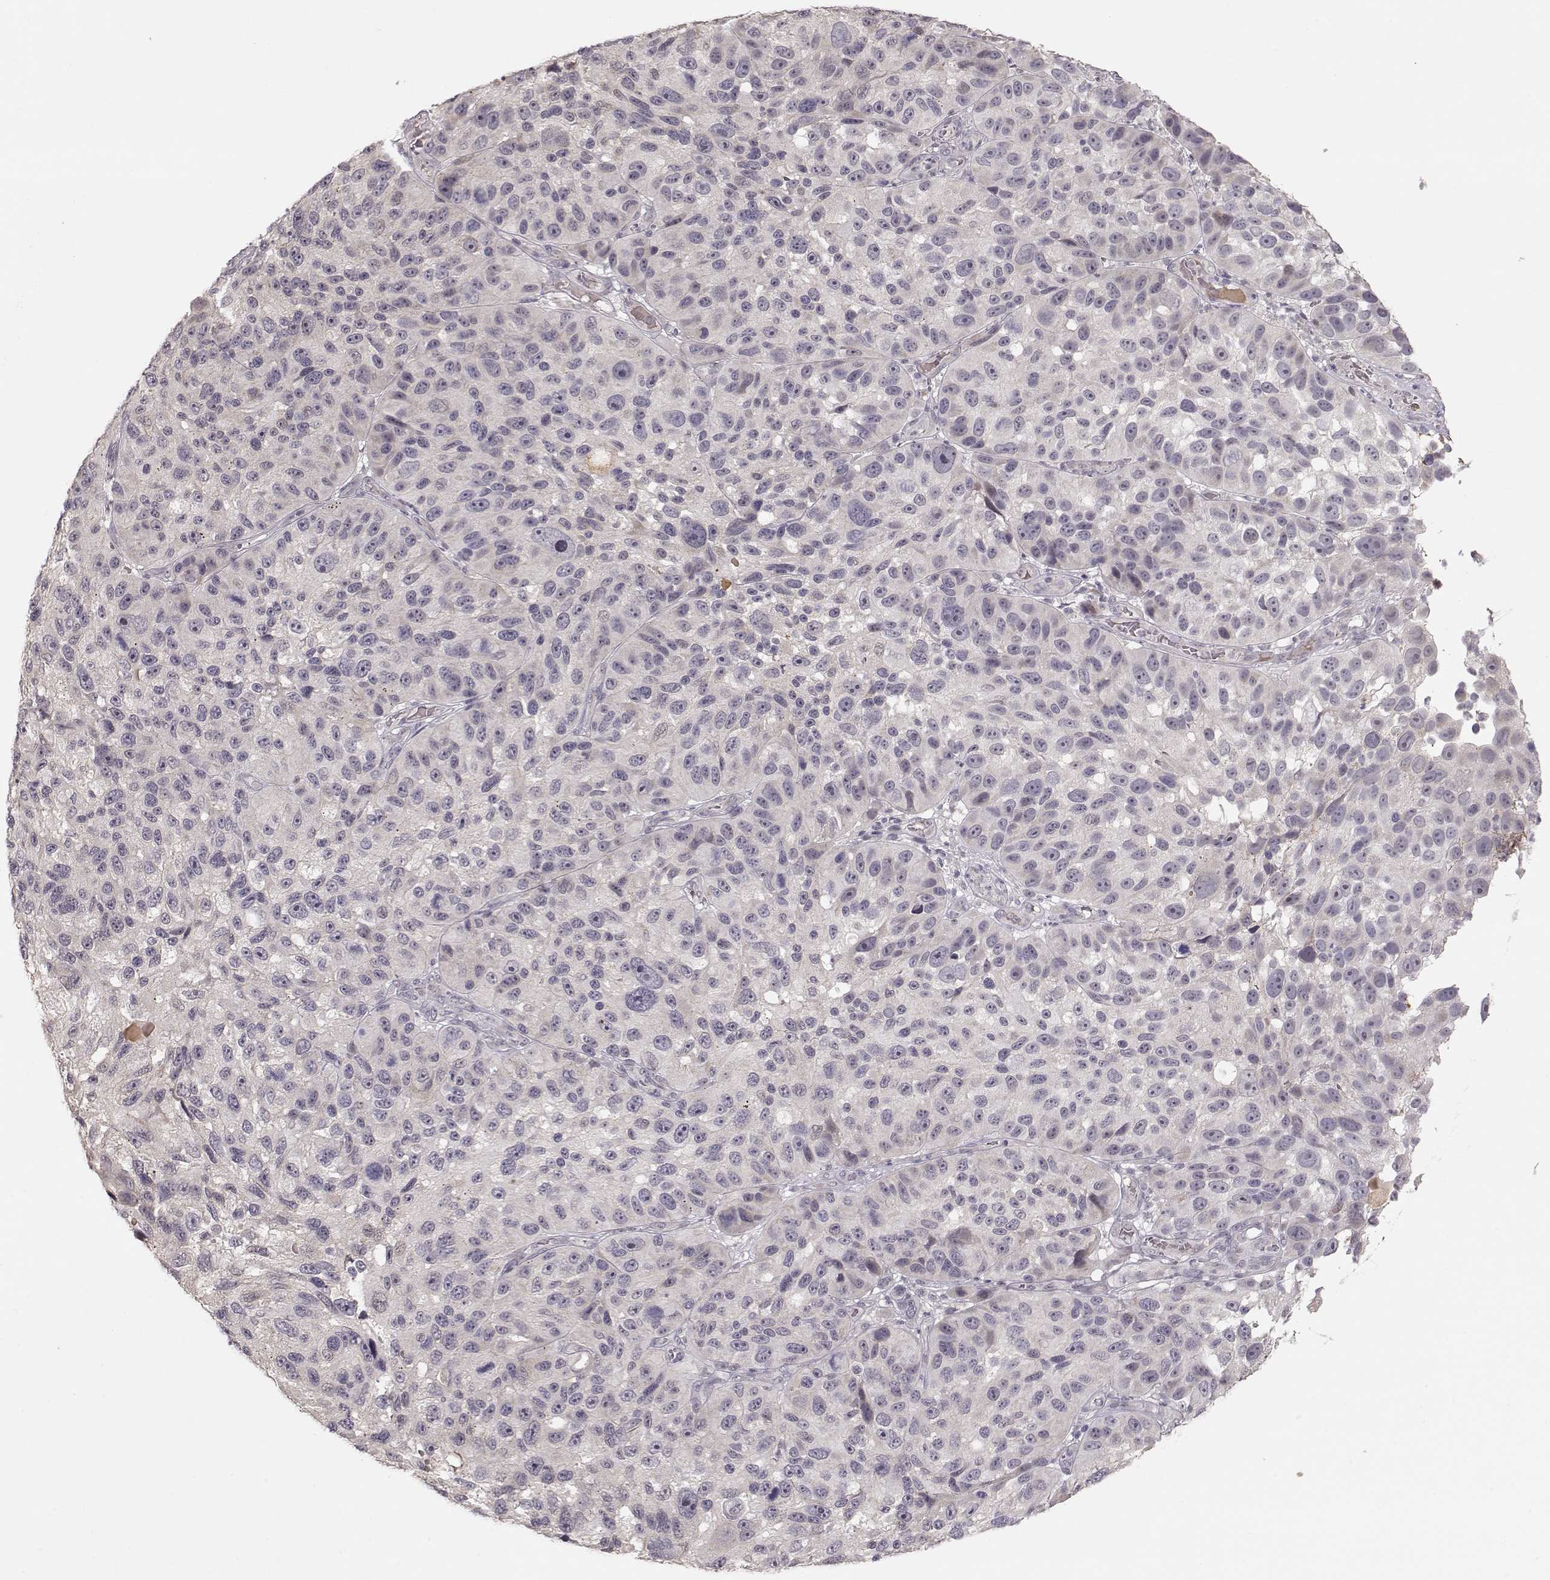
{"staining": {"intensity": "negative", "quantity": "none", "location": "none"}, "tissue": "melanoma", "cell_type": "Tumor cells", "image_type": "cancer", "snomed": [{"axis": "morphology", "description": "Malignant melanoma, NOS"}, {"axis": "topography", "description": "Skin"}], "caption": "This is an IHC image of melanoma. There is no staining in tumor cells.", "gene": "PNMT", "patient": {"sex": "male", "age": 53}}